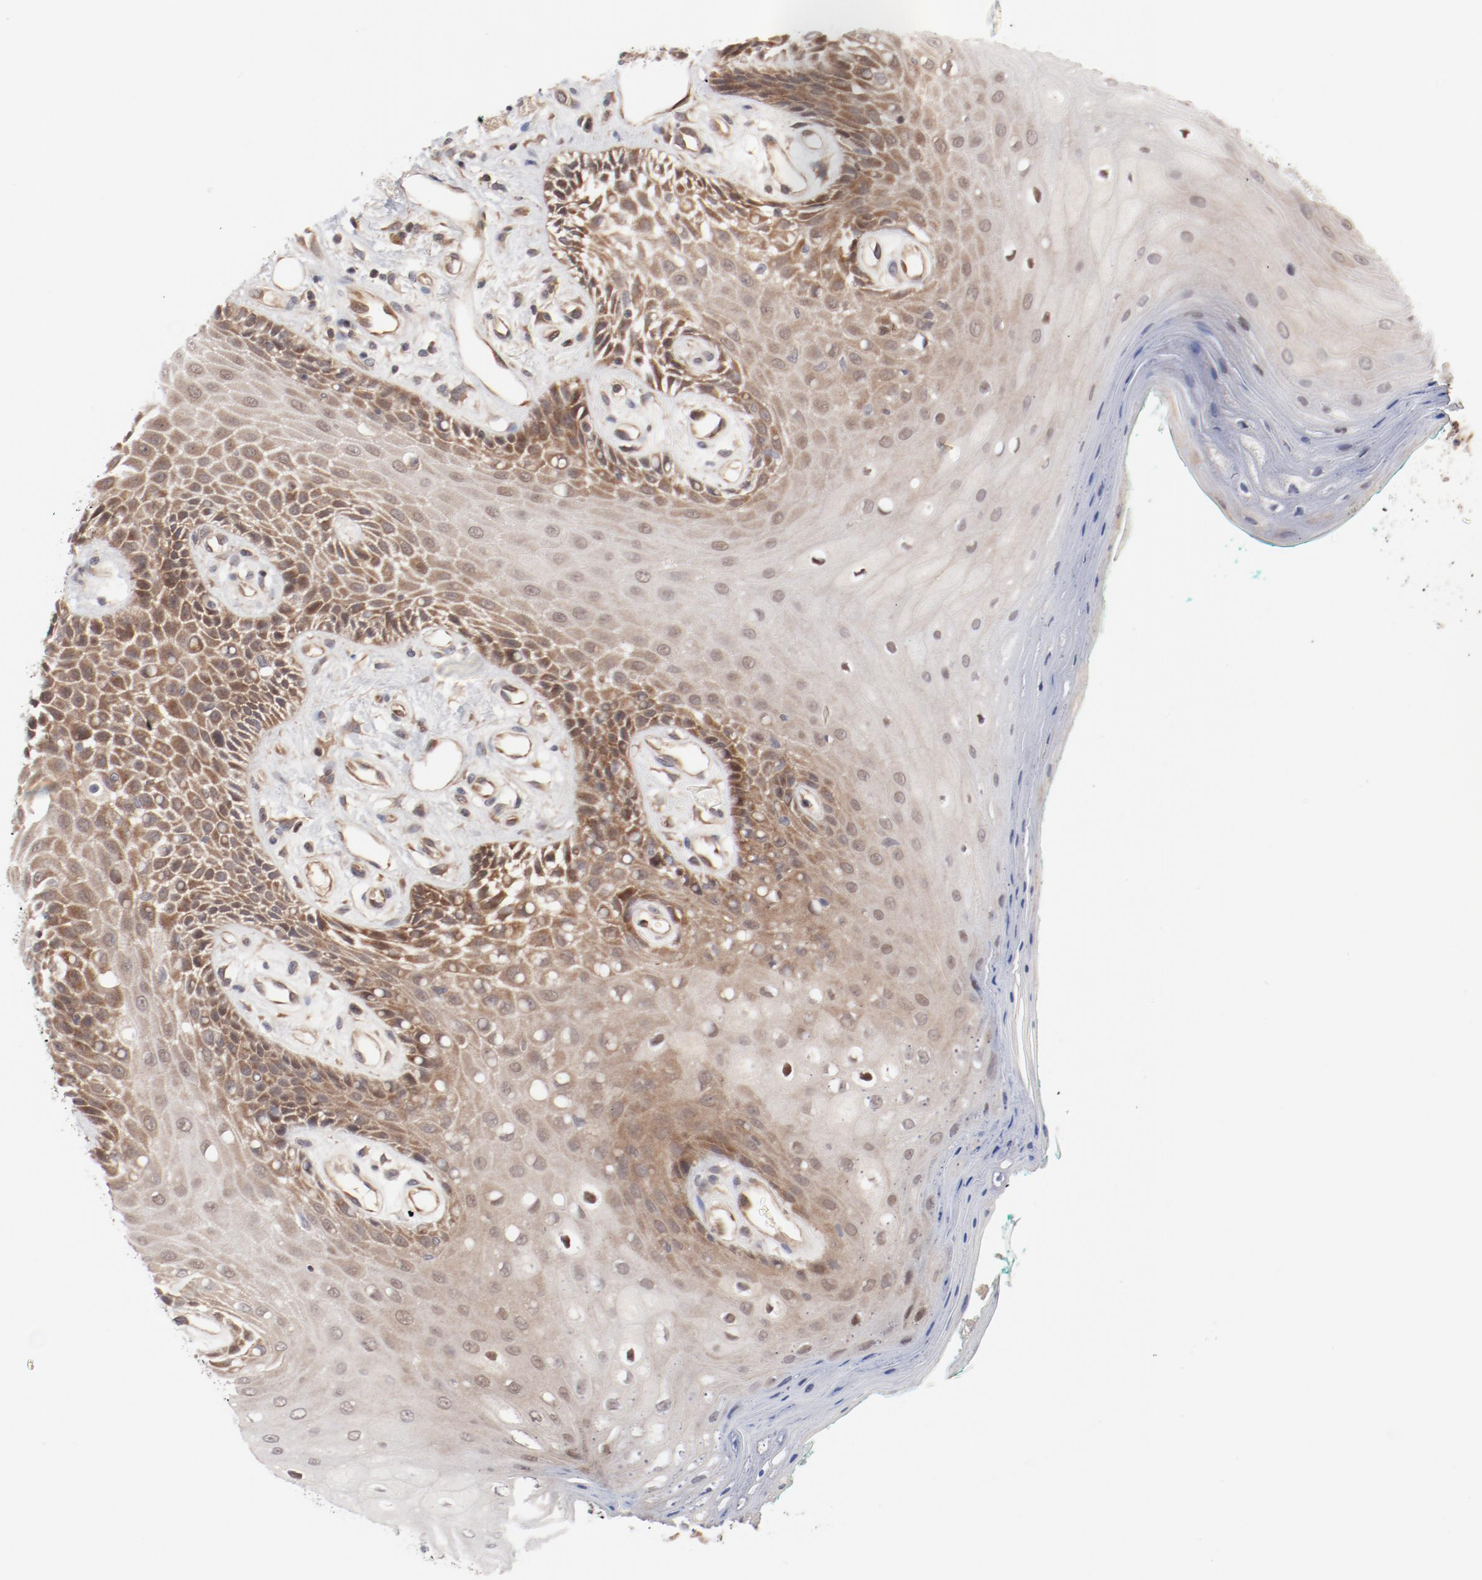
{"staining": {"intensity": "moderate", "quantity": "25%-75%", "location": "cytoplasmic/membranous"}, "tissue": "oral mucosa", "cell_type": "Squamous epithelial cells", "image_type": "normal", "snomed": [{"axis": "morphology", "description": "Normal tissue, NOS"}, {"axis": "morphology", "description": "Squamous cell carcinoma, NOS"}, {"axis": "topography", "description": "Skeletal muscle"}, {"axis": "topography", "description": "Oral tissue"}, {"axis": "topography", "description": "Head-Neck"}], "caption": "DAB (3,3'-diaminobenzidine) immunohistochemical staining of unremarkable human oral mucosa shows moderate cytoplasmic/membranous protein staining in approximately 25%-75% of squamous epithelial cells. (DAB (3,3'-diaminobenzidine) IHC with brightfield microscopy, high magnification).", "gene": "PITPNM2", "patient": {"sex": "female", "age": 84}}